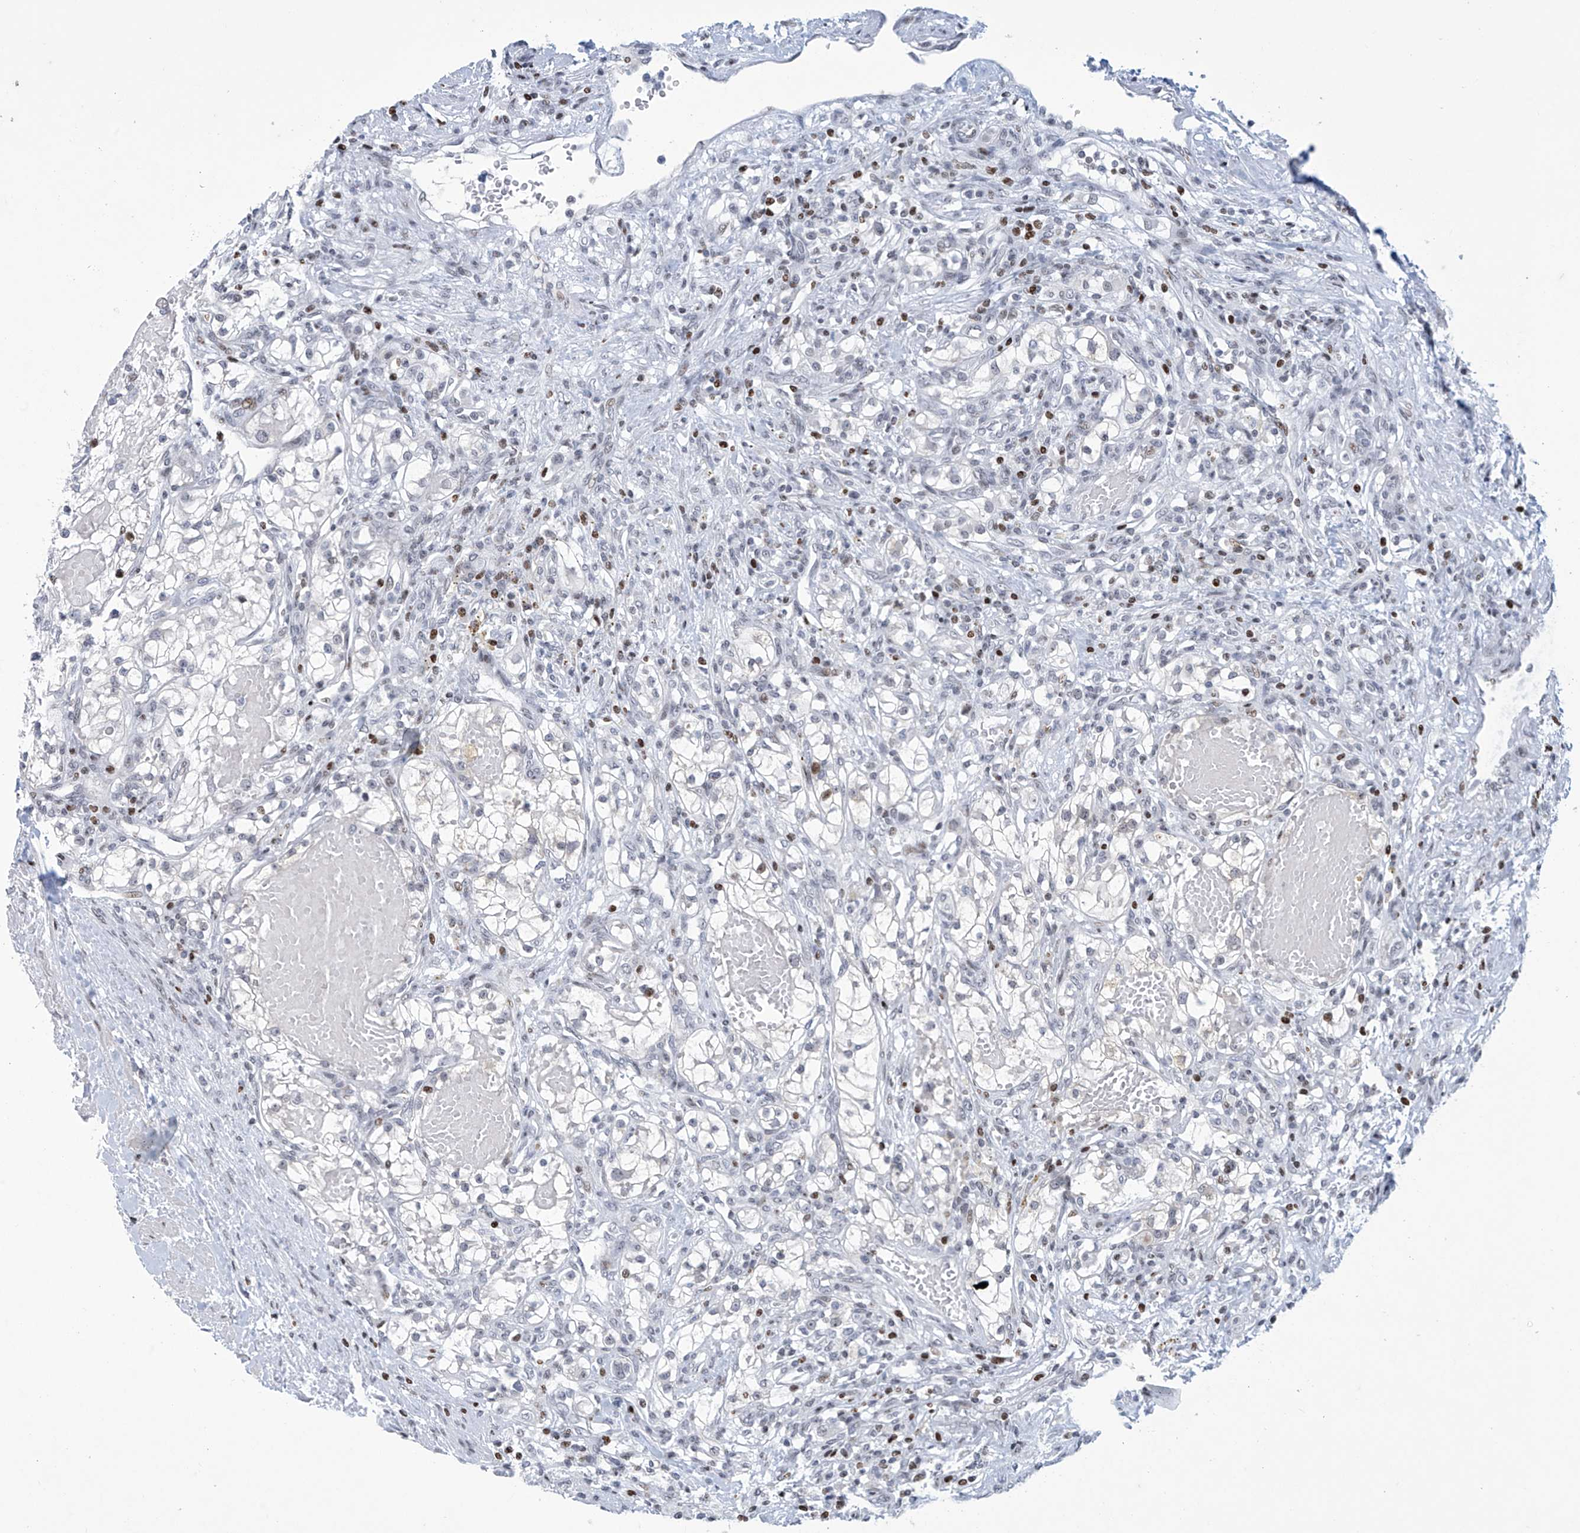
{"staining": {"intensity": "moderate", "quantity": "<25%", "location": "nuclear"}, "tissue": "renal cancer", "cell_type": "Tumor cells", "image_type": "cancer", "snomed": [{"axis": "morphology", "description": "Normal tissue, NOS"}, {"axis": "morphology", "description": "Adenocarcinoma, NOS"}, {"axis": "topography", "description": "Kidney"}], "caption": "Immunohistochemistry (DAB (3,3'-diaminobenzidine)) staining of renal adenocarcinoma shows moderate nuclear protein expression in about <25% of tumor cells.", "gene": "RFX7", "patient": {"sex": "male", "age": 68}}